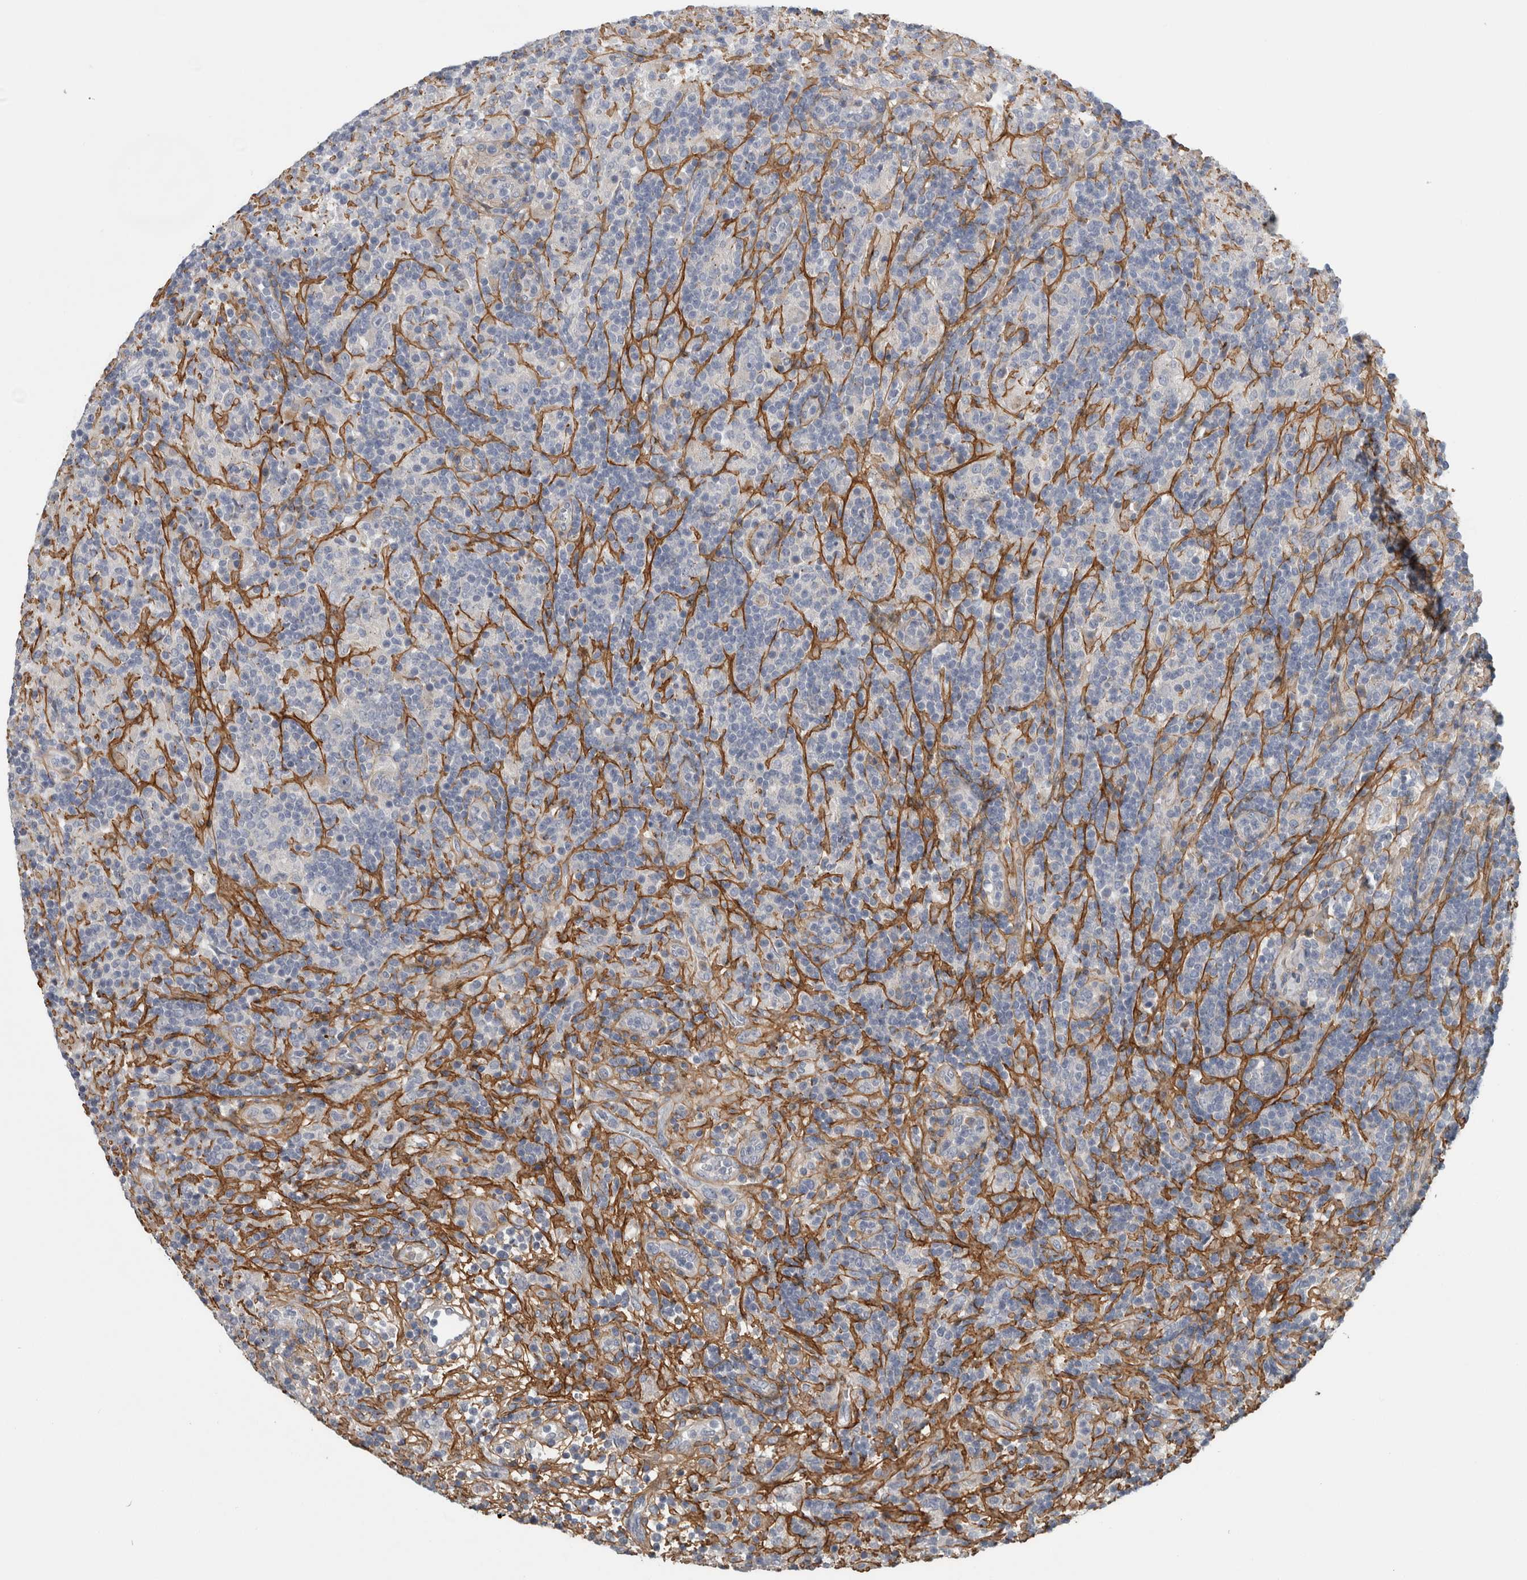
{"staining": {"intensity": "negative", "quantity": "none", "location": "none"}, "tissue": "lymphoma", "cell_type": "Tumor cells", "image_type": "cancer", "snomed": [{"axis": "morphology", "description": "Hodgkin's disease, NOS"}, {"axis": "topography", "description": "Lymph node"}], "caption": "Tumor cells show no significant staining in lymphoma. (DAB (3,3'-diaminobenzidine) IHC visualized using brightfield microscopy, high magnification).", "gene": "ATXN2", "patient": {"sex": "male", "age": 70}}